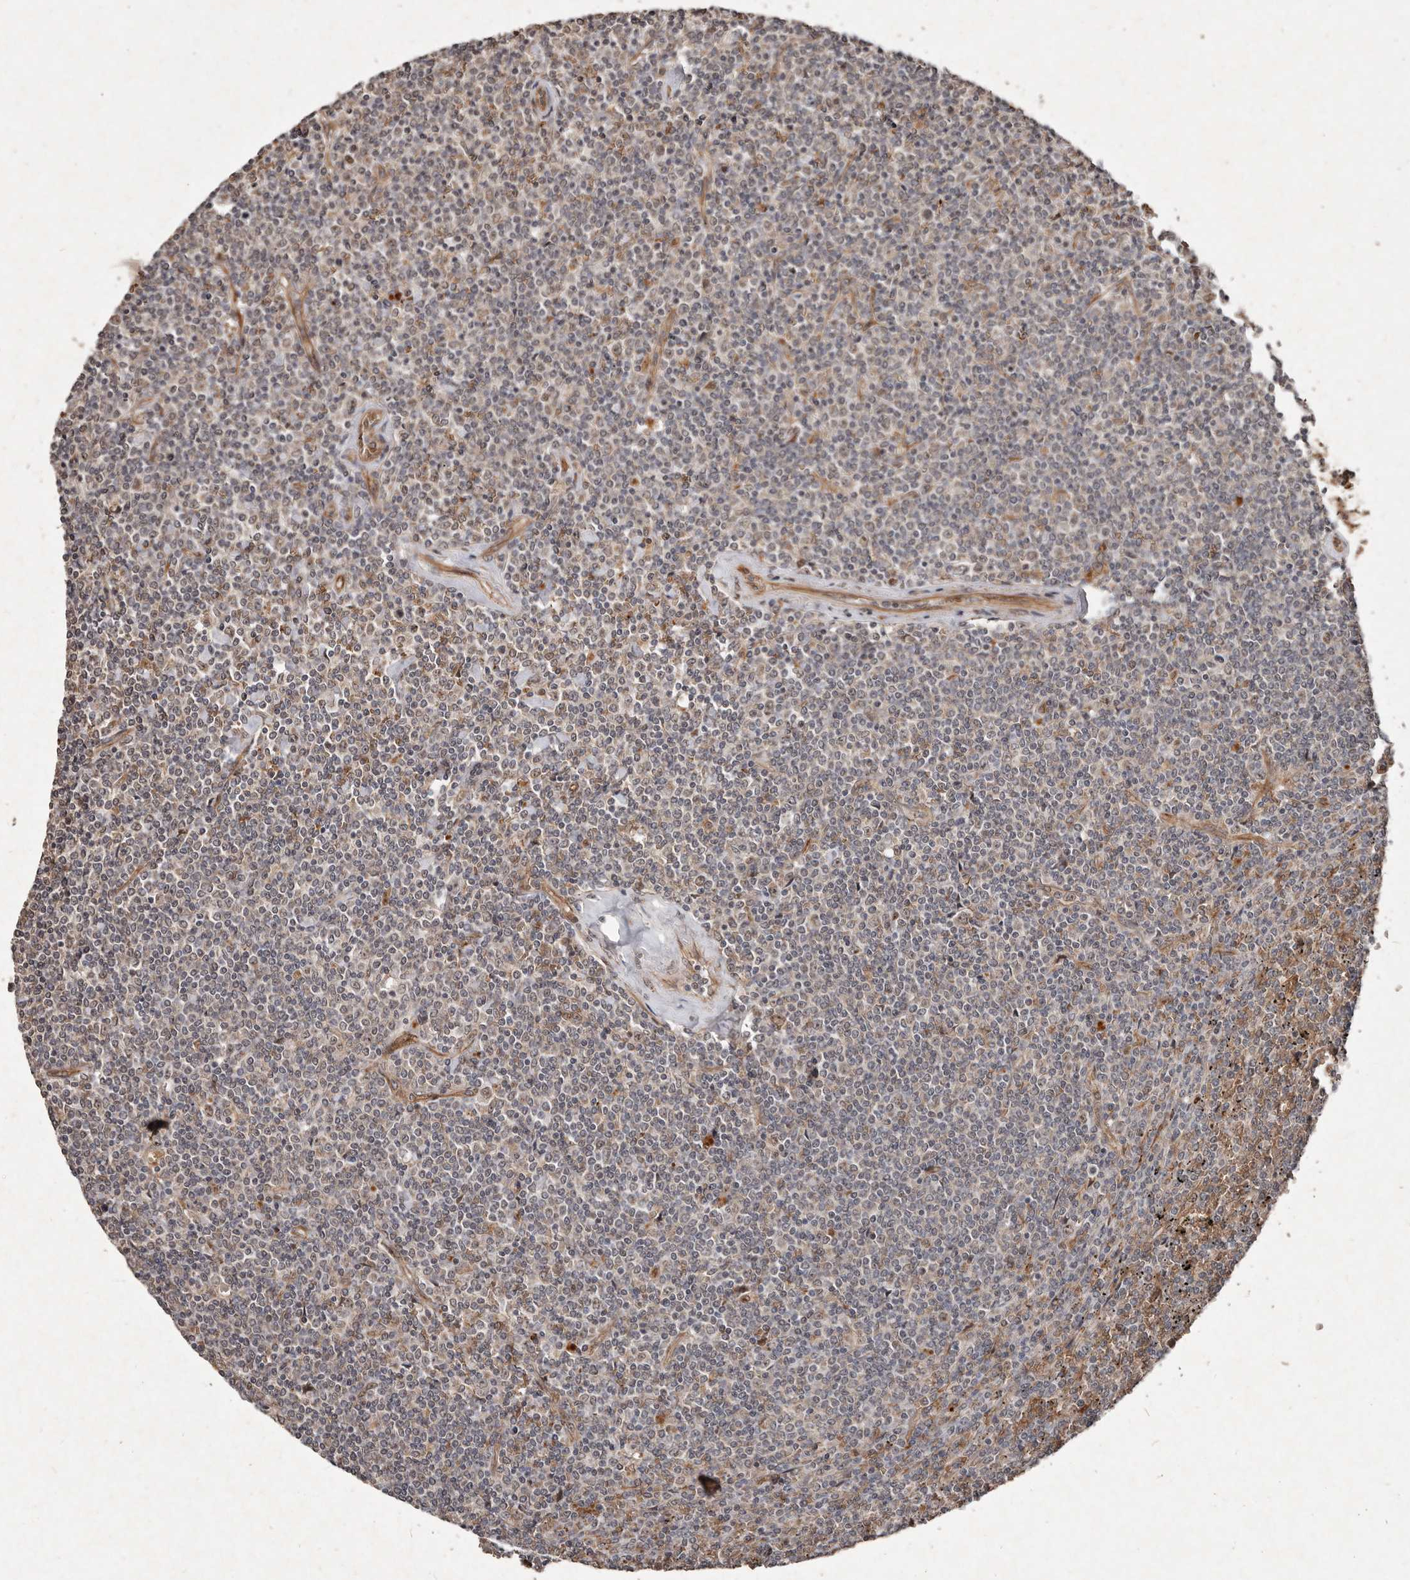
{"staining": {"intensity": "negative", "quantity": "none", "location": "none"}, "tissue": "lymphoma", "cell_type": "Tumor cells", "image_type": "cancer", "snomed": [{"axis": "morphology", "description": "Malignant lymphoma, non-Hodgkin's type, Low grade"}, {"axis": "topography", "description": "Spleen"}], "caption": "High magnification brightfield microscopy of lymphoma stained with DAB (brown) and counterstained with hematoxylin (blue): tumor cells show no significant expression.", "gene": "DIP2C", "patient": {"sex": "female", "age": 19}}